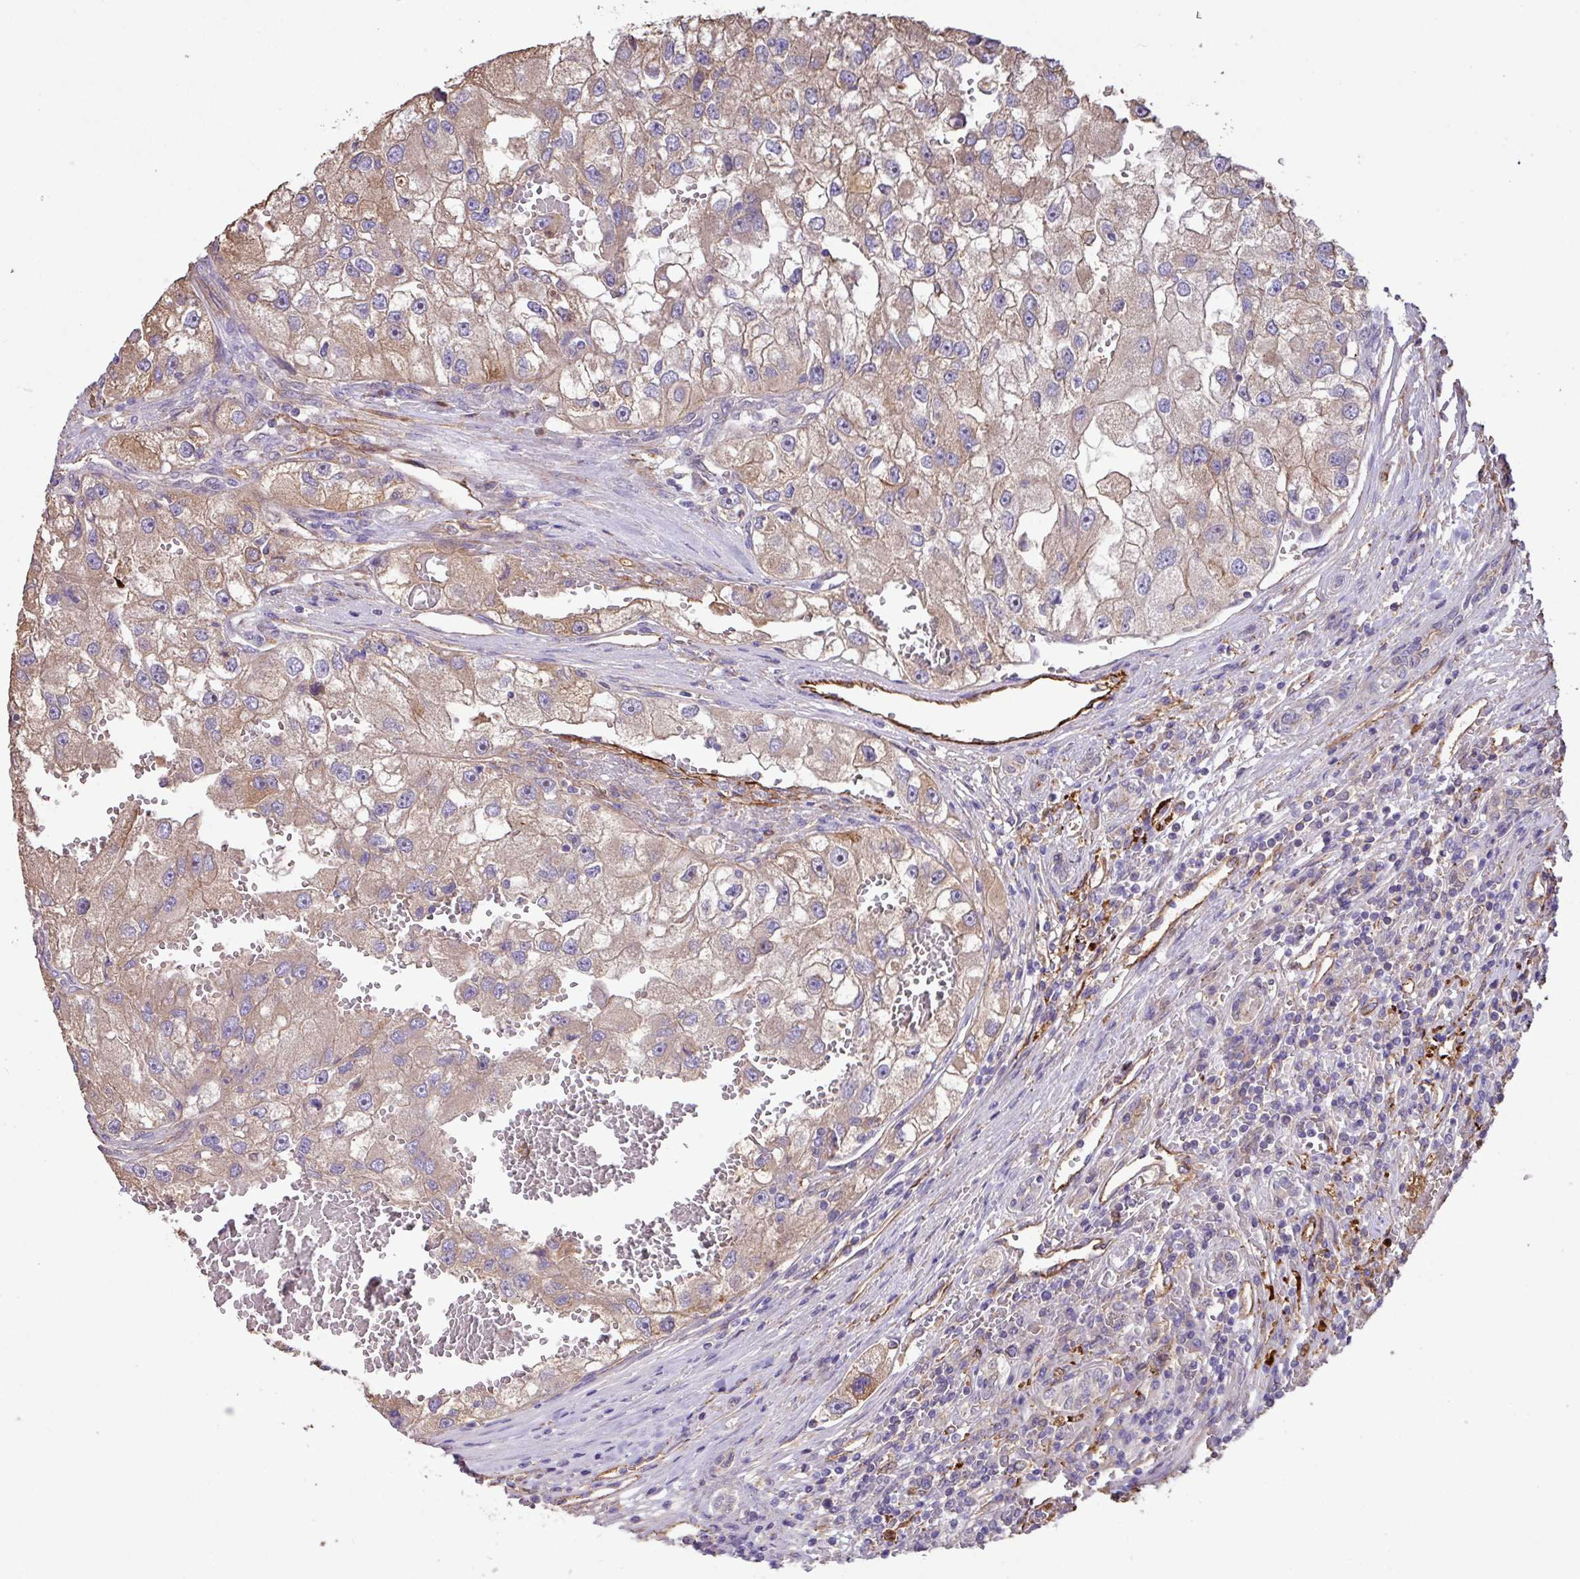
{"staining": {"intensity": "moderate", "quantity": ">75%", "location": "cytoplasmic/membranous"}, "tissue": "renal cancer", "cell_type": "Tumor cells", "image_type": "cancer", "snomed": [{"axis": "morphology", "description": "Adenocarcinoma, NOS"}, {"axis": "topography", "description": "Kidney"}], "caption": "High-magnification brightfield microscopy of renal adenocarcinoma stained with DAB (3,3'-diaminobenzidine) (brown) and counterstained with hematoxylin (blue). tumor cells exhibit moderate cytoplasmic/membranous expression is appreciated in about>75% of cells.", "gene": "LRRC53", "patient": {"sex": "male", "age": 63}}